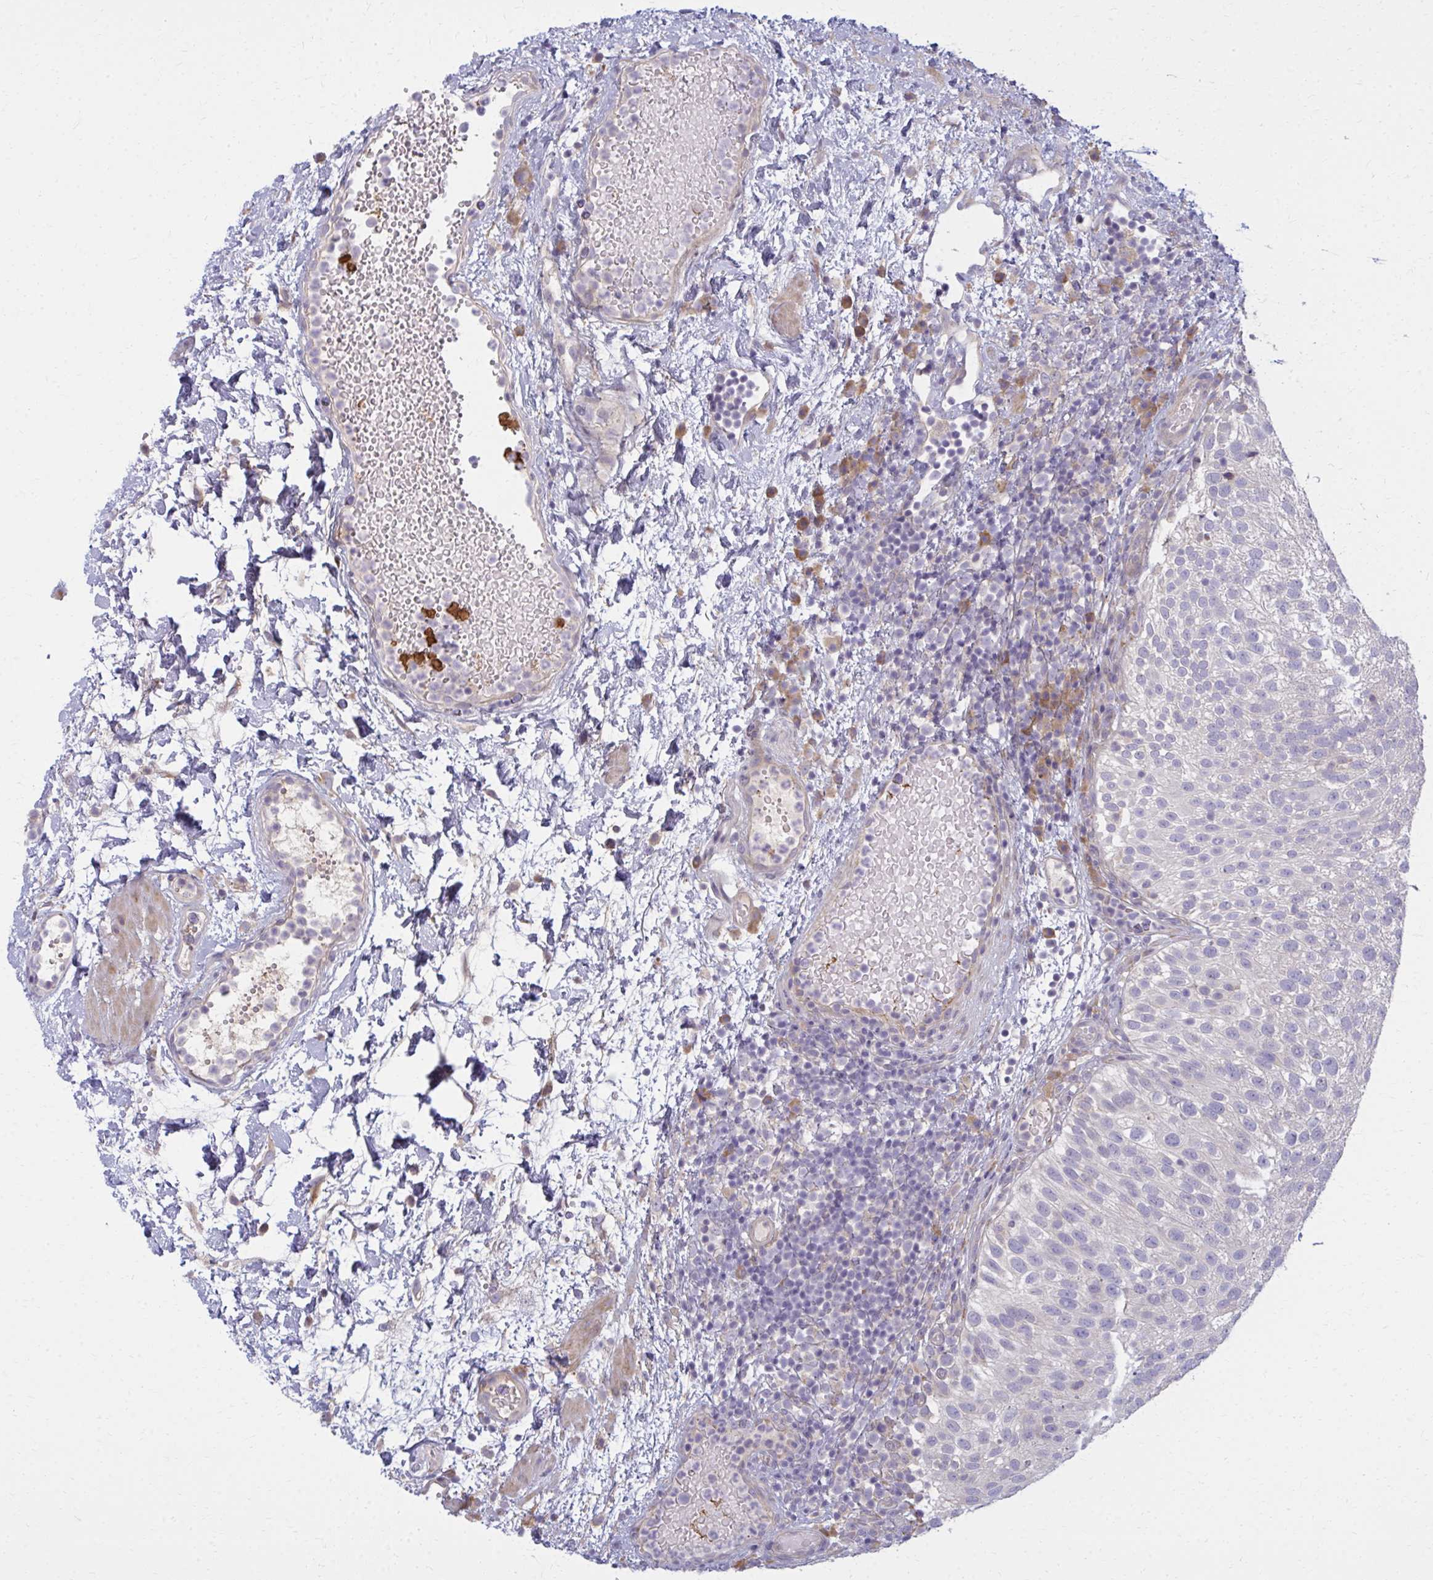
{"staining": {"intensity": "negative", "quantity": "none", "location": "none"}, "tissue": "urothelial cancer", "cell_type": "Tumor cells", "image_type": "cancer", "snomed": [{"axis": "morphology", "description": "Urothelial carcinoma, Low grade"}, {"axis": "topography", "description": "Urinary bladder"}], "caption": "Tumor cells are negative for brown protein staining in low-grade urothelial carcinoma. (DAB (3,3'-diaminobenzidine) immunohistochemistry (IHC) visualized using brightfield microscopy, high magnification).", "gene": "CEMP1", "patient": {"sex": "male", "age": 78}}